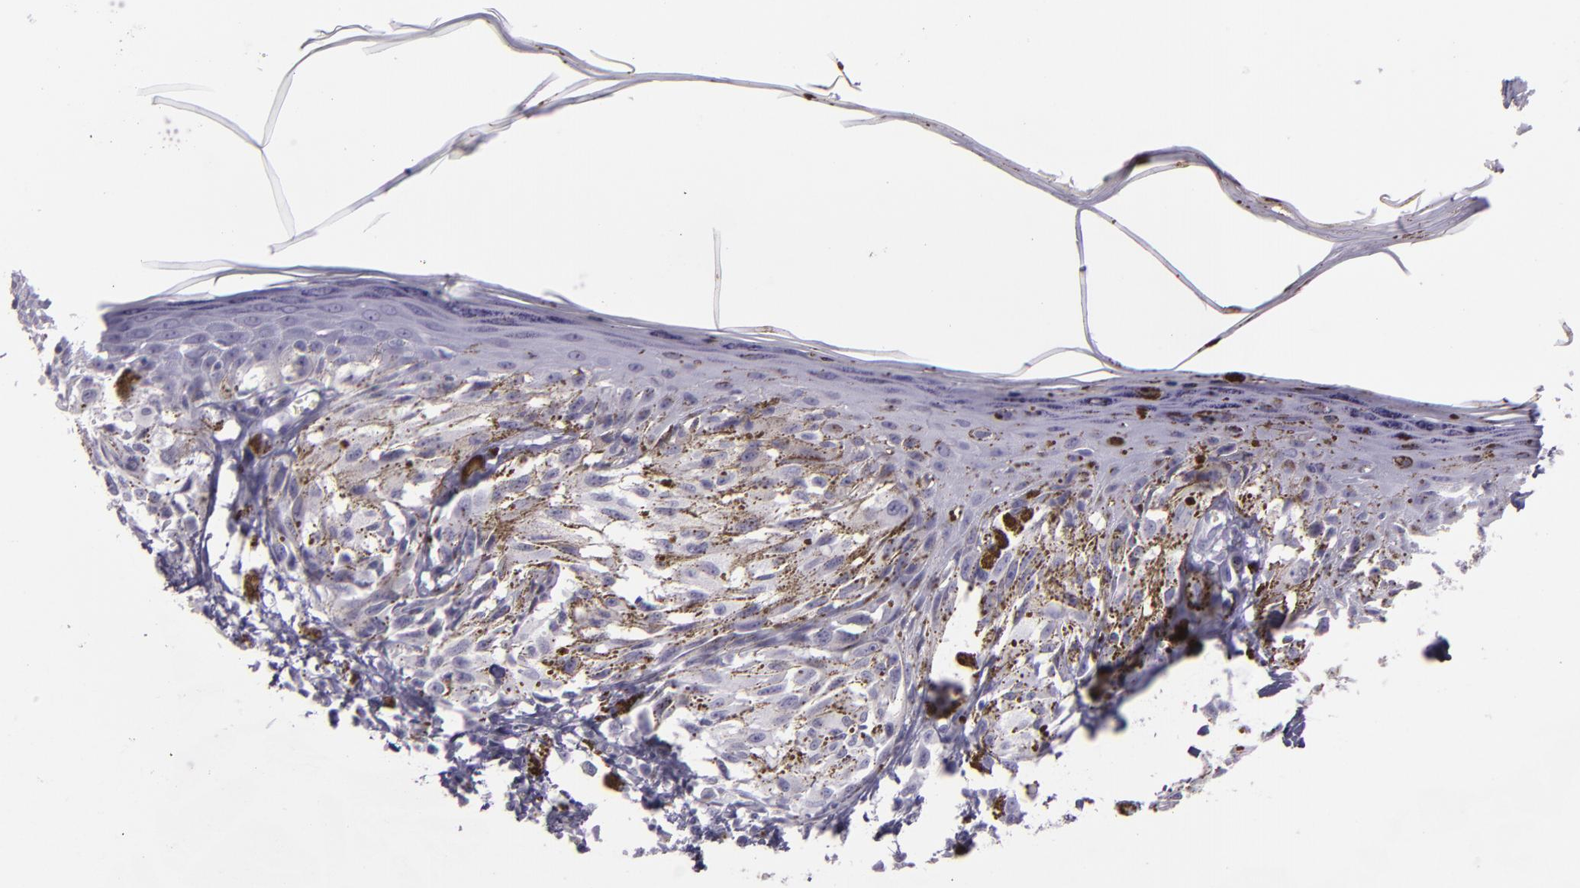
{"staining": {"intensity": "negative", "quantity": "none", "location": "none"}, "tissue": "melanoma", "cell_type": "Tumor cells", "image_type": "cancer", "snomed": [{"axis": "morphology", "description": "Malignant melanoma, NOS"}, {"axis": "topography", "description": "Skin"}], "caption": "A high-resolution histopathology image shows immunohistochemistry (IHC) staining of malignant melanoma, which demonstrates no significant staining in tumor cells.", "gene": "MCM3", "patient": {"sex": "female", "age": 72}}